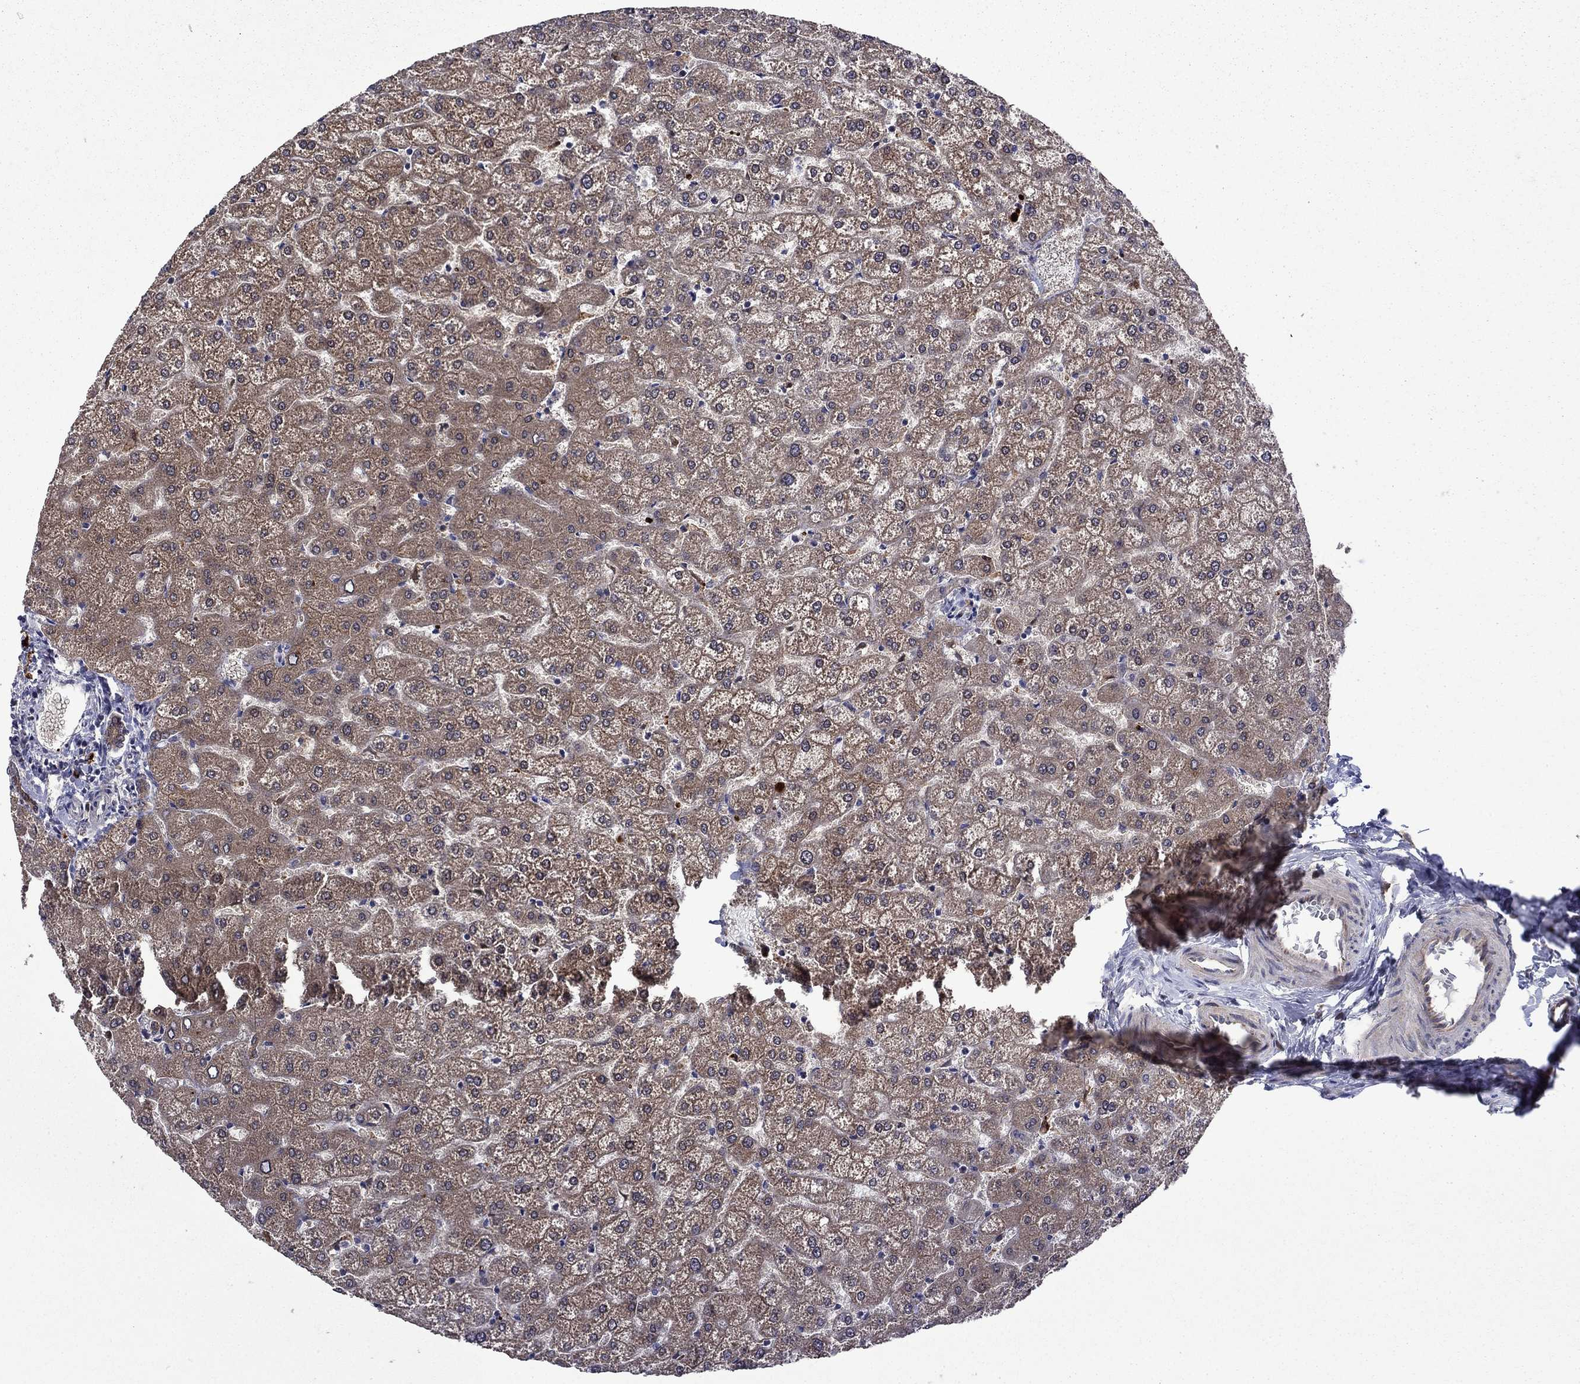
{"staining": {"intensity": "negative", "quantity": "none", "location": "none"}, "tissue": "liver", "cell_type": "Cholangiocytes", "image_type": "normal", "snomed": [{"axis": "morphology", "description": "Normal tissue, NOS"}, {"axis": "topography", "description": "Liver"}], "caption": "Liver stained for a protein using immunohistochemistry (IHC) demonstrates no positivity cholangiocytes.", "gene": "TPMT", "patient": {"sex": "female", "age": 32}}